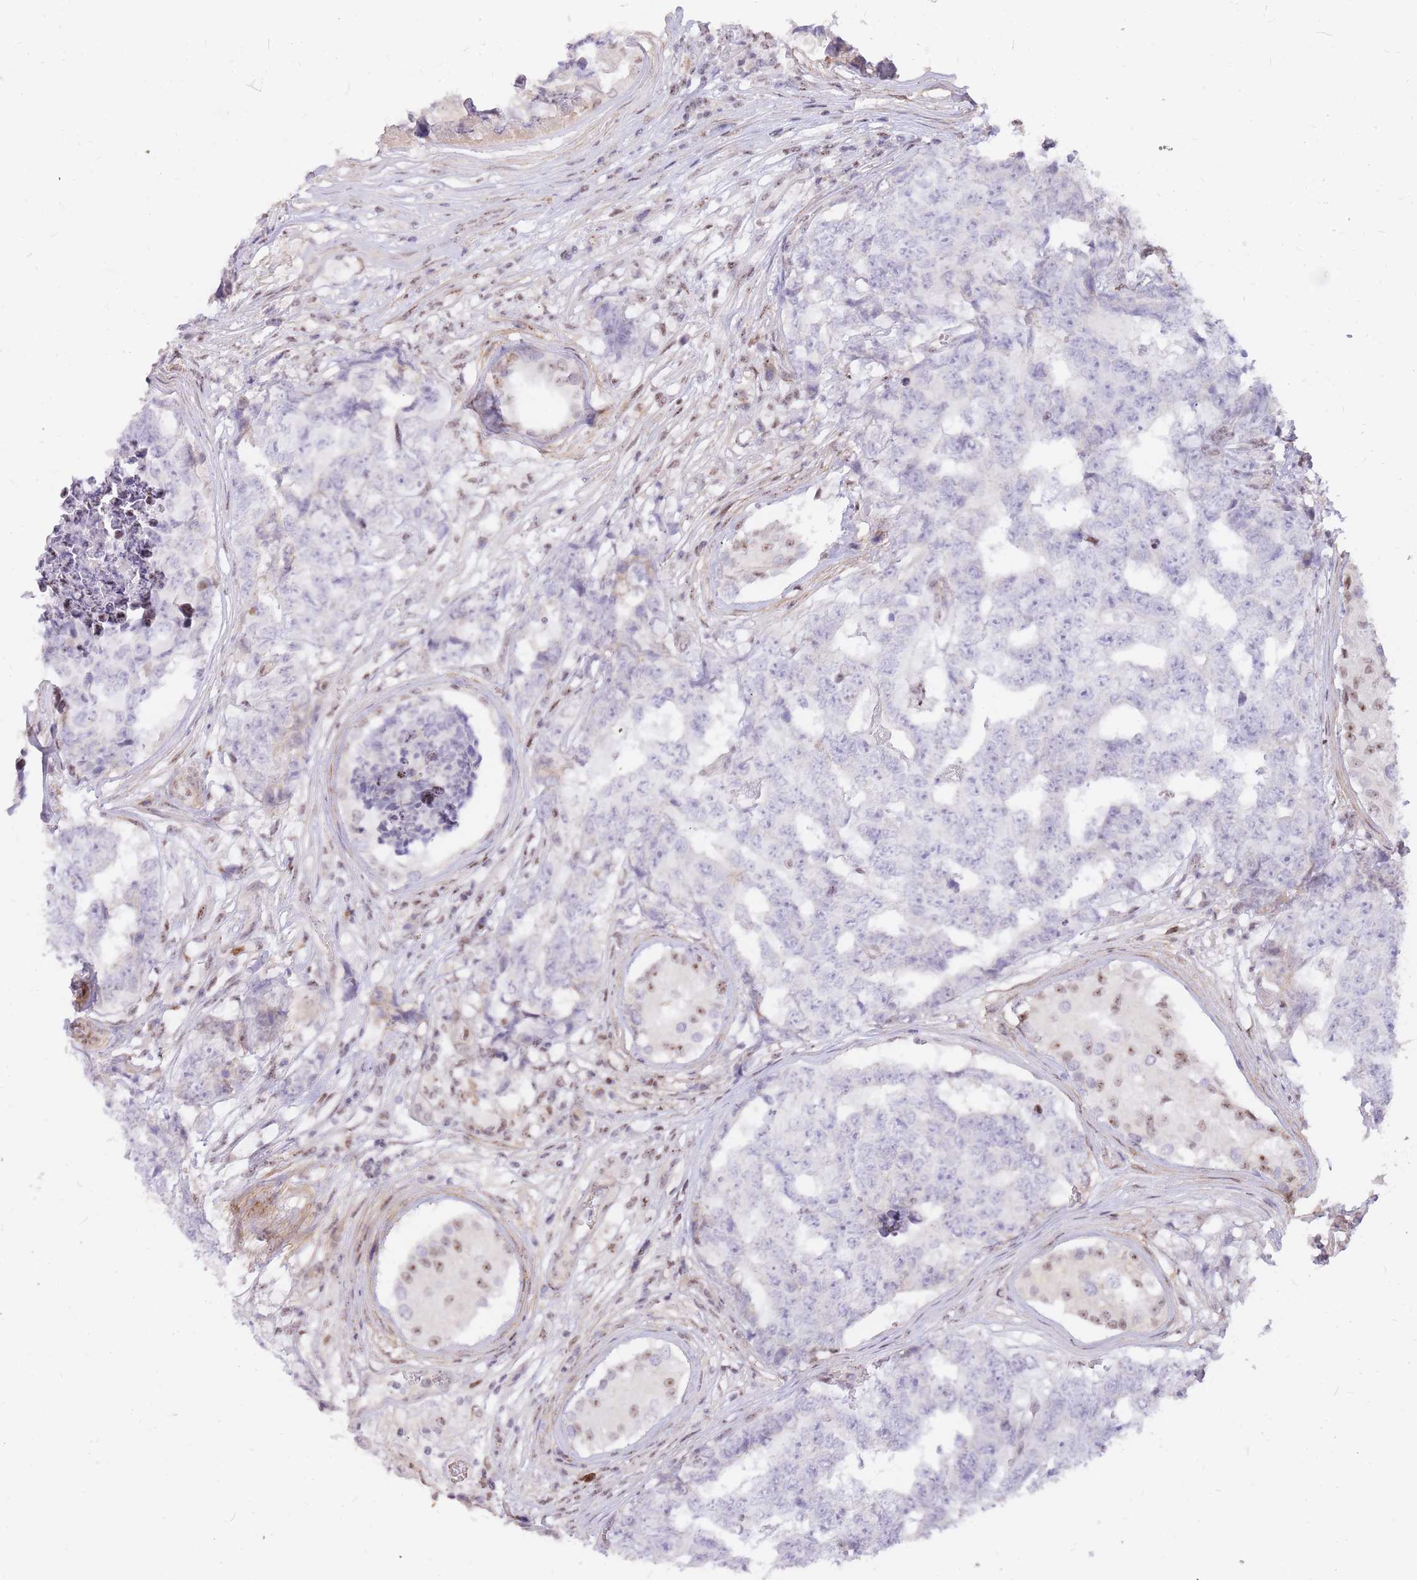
{"staining": {"intensity": "negative", "quantity": "none", "location": "none"}, "tissue": "testis cancer", "cell_type": "Tumor cells", "image_type": "cancer", "snomed": [{"axis": "morphology", "description": "Carcinoma, Embryonal, NOS"}, {"axis": "topography", "description": "Testis"}], "caption": "The immunohistochemistry (IHC) micrograph has no significant expression in tumor cells of embryonal carcinoma (testis) tissue.", "gene": "TLE2", "patient": {"sex": "male", "age": 25}}